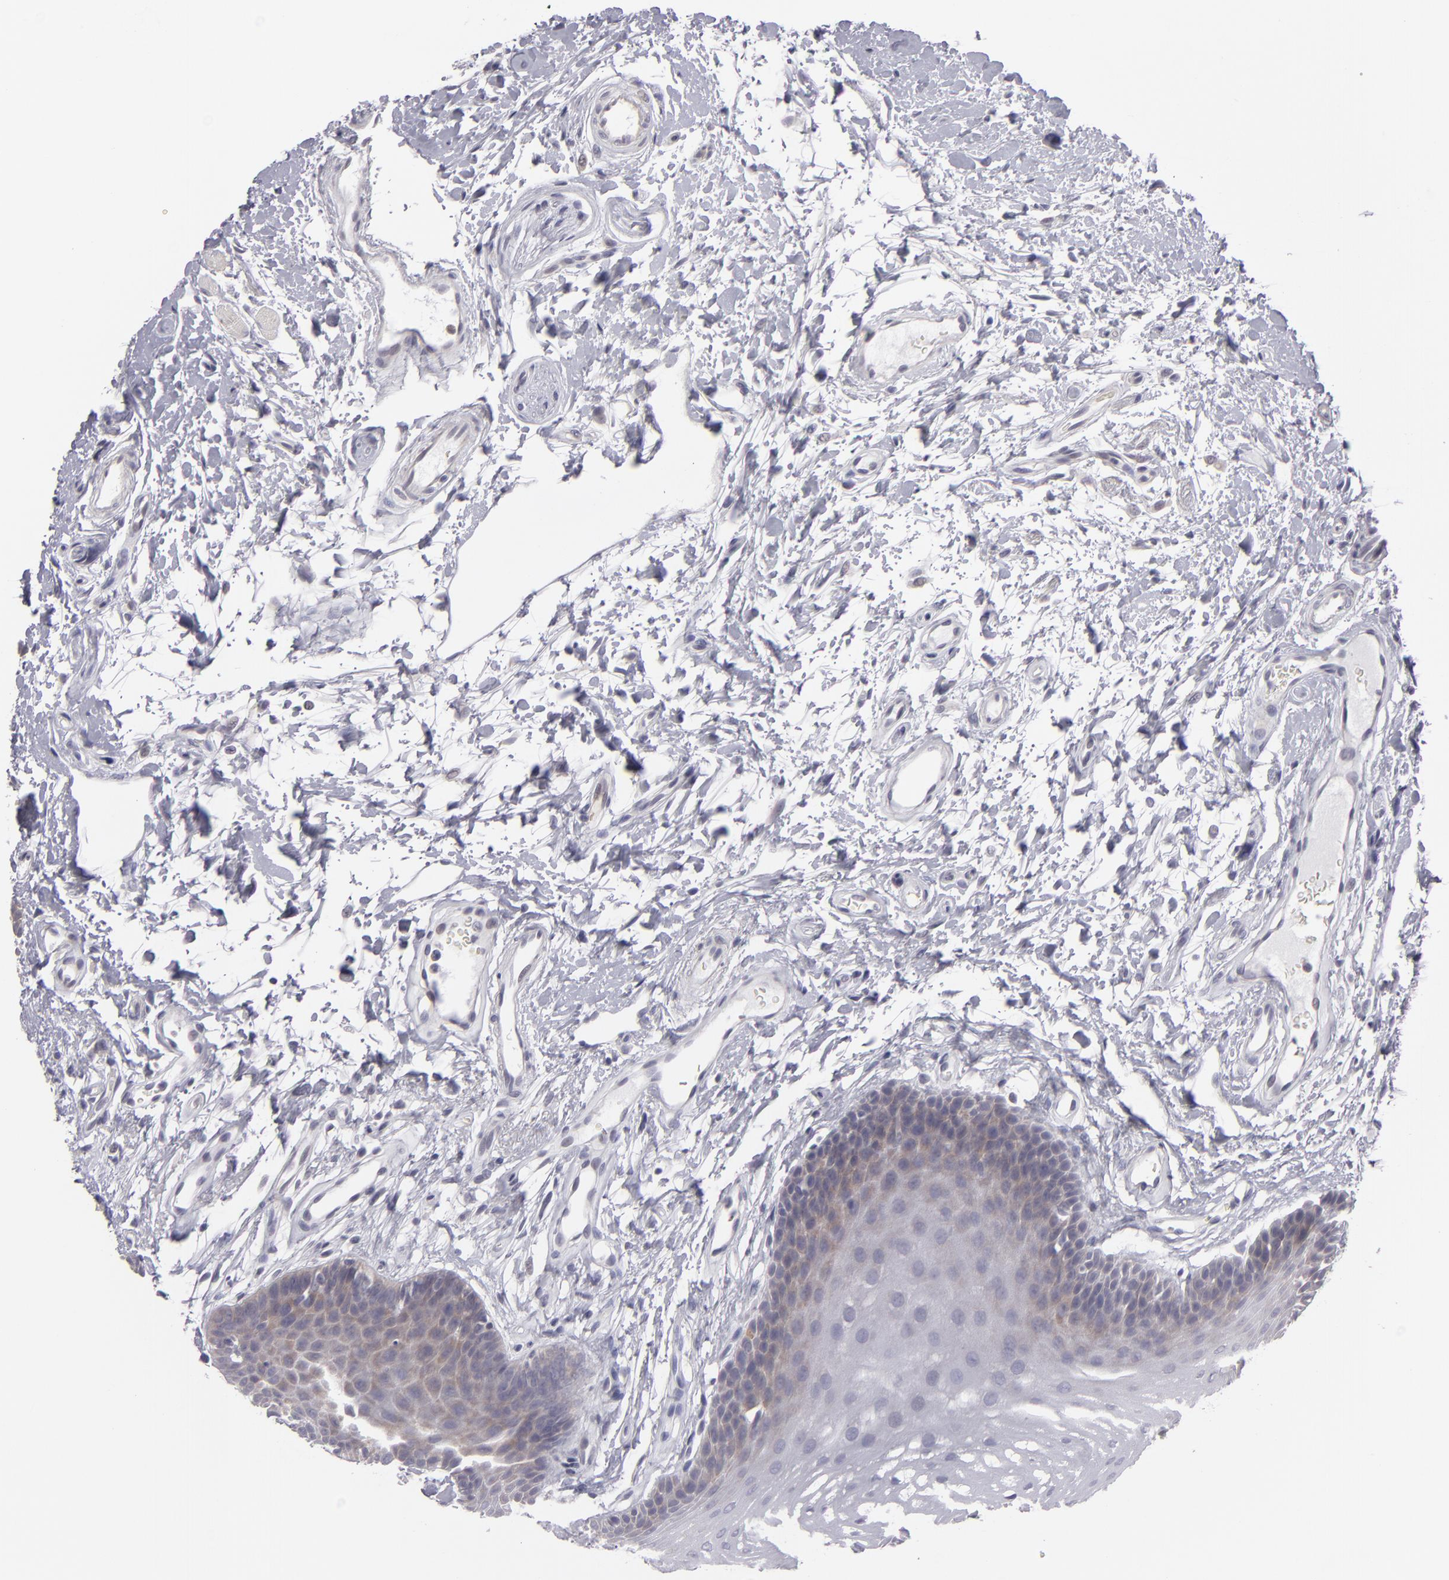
{"staining": {"intensity": "moderate", "quantity": "25%-75%", "location": "cytoplasmic/membranous"}, "tissue": "oral mucosa", "cell_type": "Squamous epithelial cells", "image_type": "normal", "snomed": [{"axis": "morphology", "description": "Normal tissue, NOS"}, {"axis": "topography", "description": "Oral tissue"}], "caption": "Protein staining by immunohistochemistry (IHC) demonstrates moderate cytoplasmic/membranous staining in approximately 25%-75% of squamous epithelial cells in benign oral mucosa.", "gene": "MAPK3", "patient": {"sex": "male", "age": 62}}